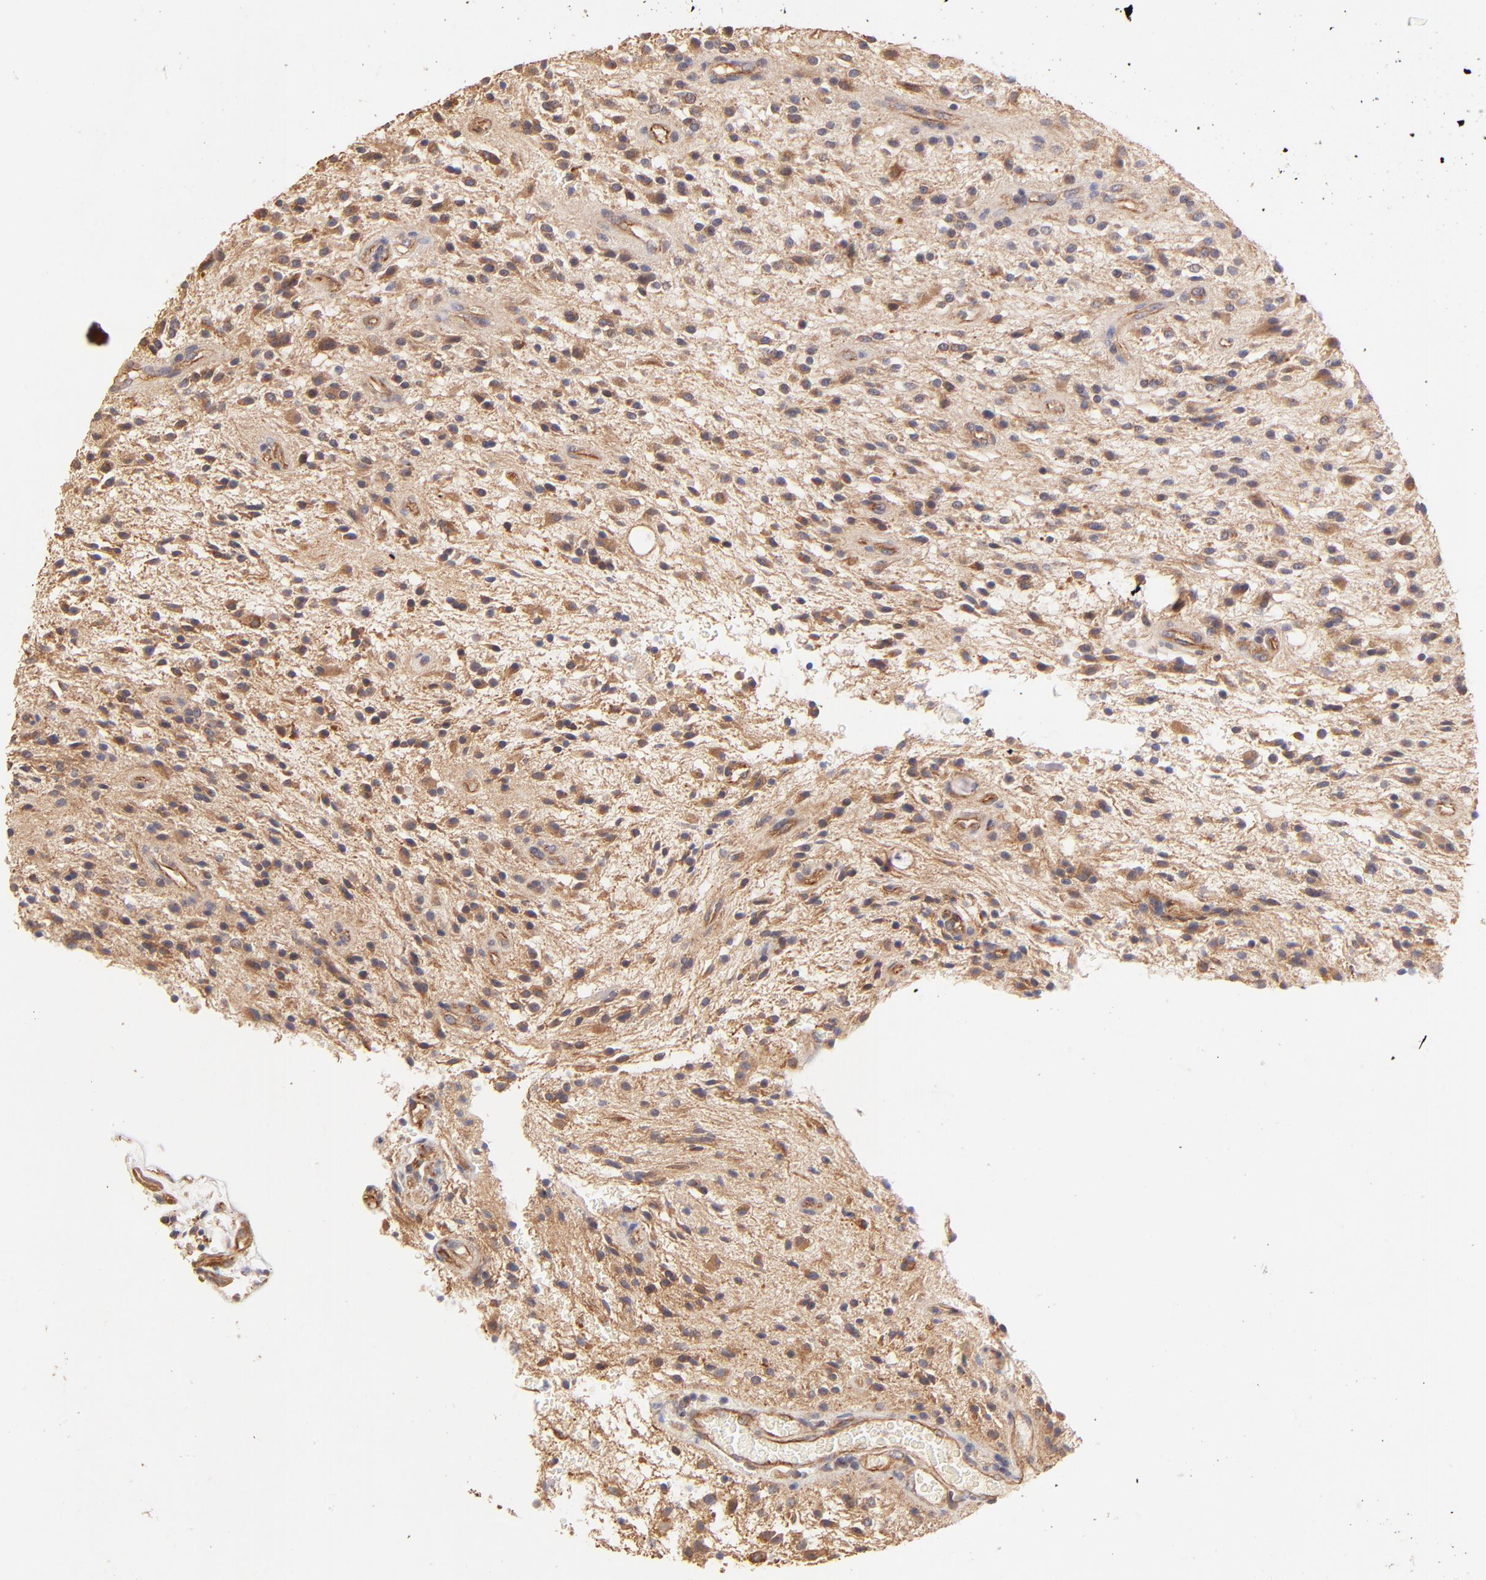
{"staining": {"intensity": "moderate", "quantity": ">75%", "location": "cytoplasmic/membranous"}, "tissue": "glioma", "cell_type": "Tumor cells", "image_type": "cancer", "snomed": [{"axis": "morphology", "description": "Glioma, malignant, NOS"}, {"axis": "topography", "description": "Cerebellum"}], "caption": "Glioma stained with DAB (3,3'-diaminobenzidine) IHC displays medium levels of moderate cytoplasmic/membranous positivity in about >75% of tumor cells.", "gene": "TNFAIP3", "patient": {"sex": "female", "age": 10}}